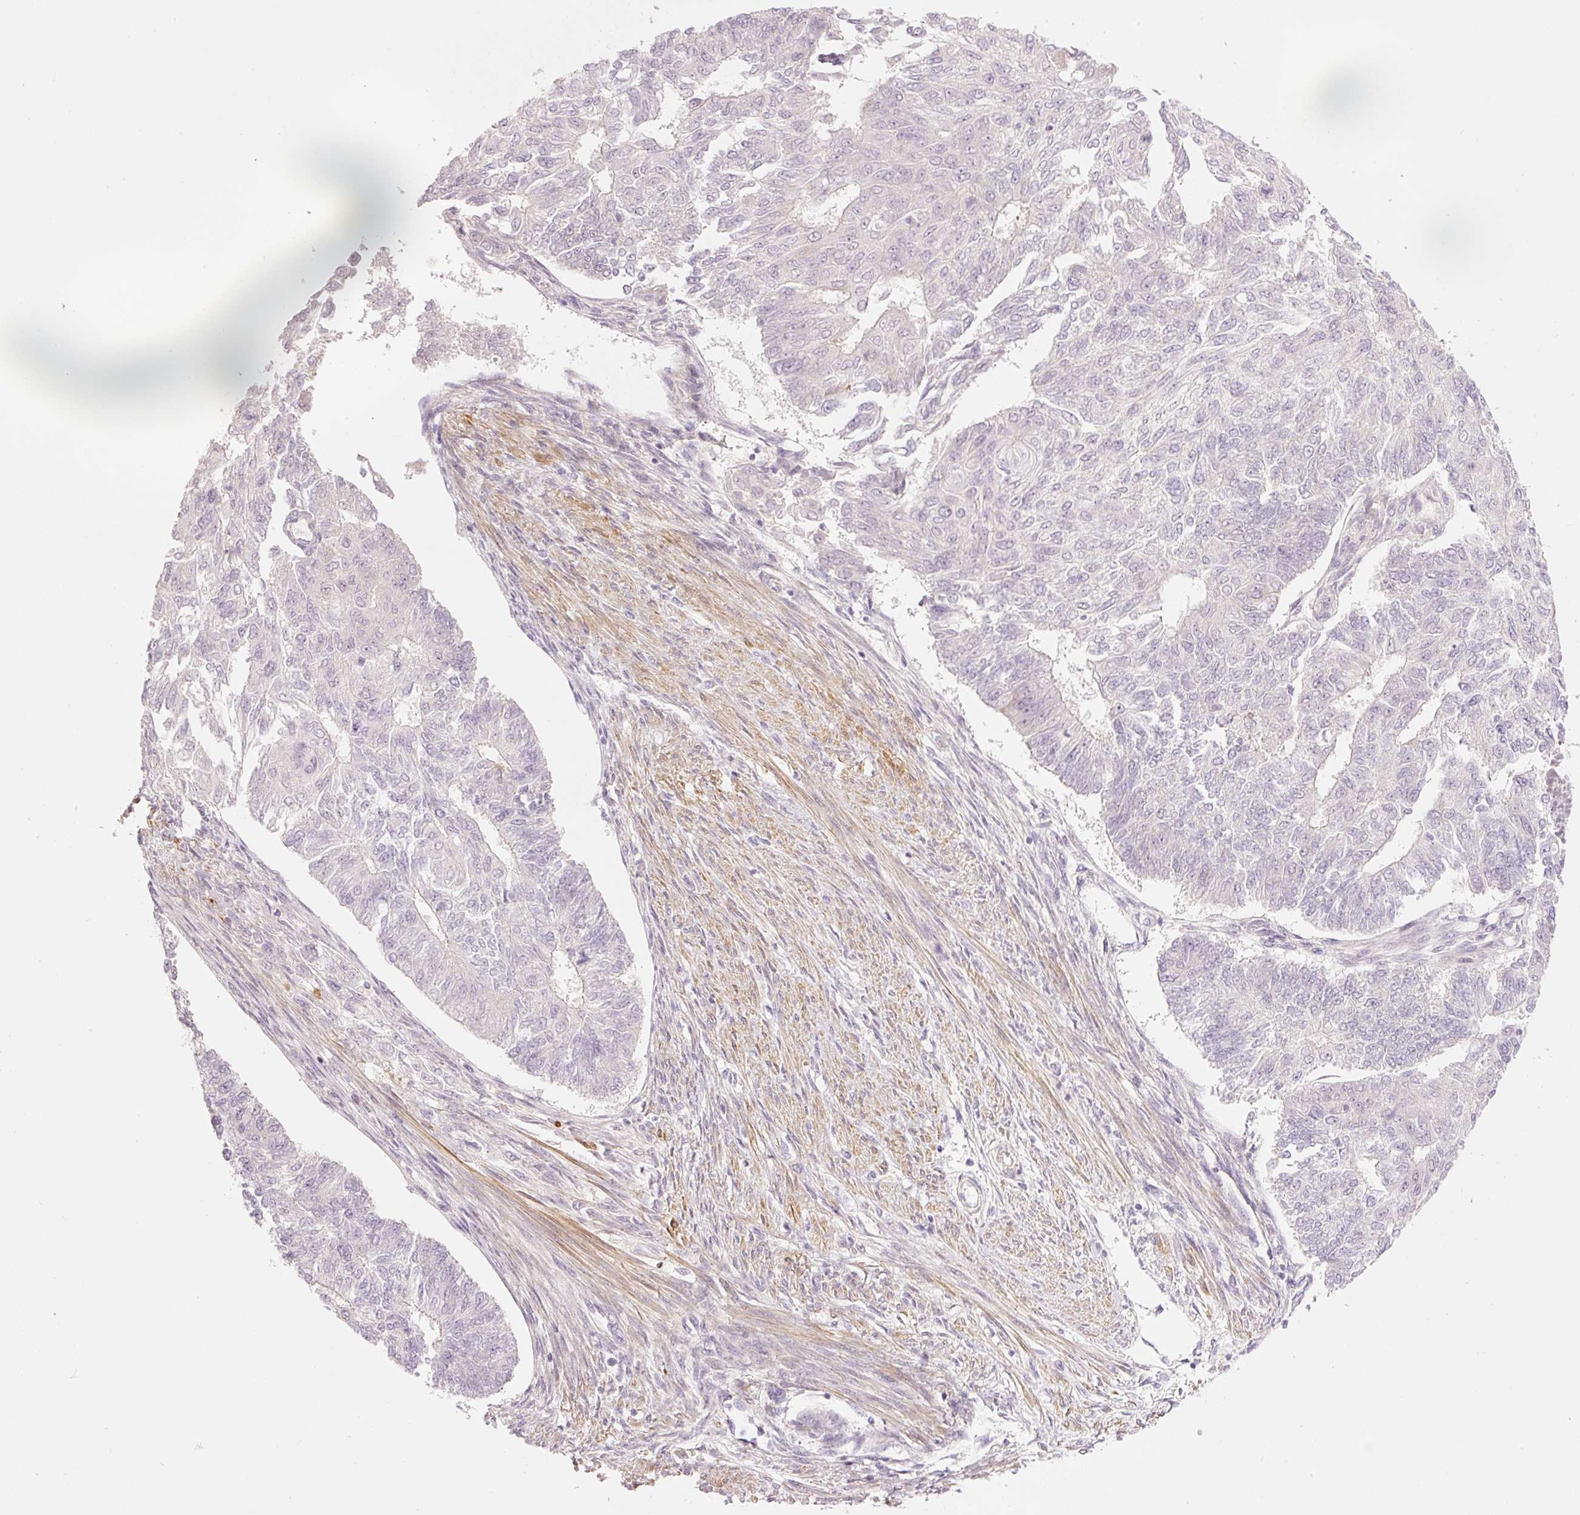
{"staining": {"intensity": "negative", "quantity": "none", "location": "none"}, "tissue": "endometrial cancer", "cell_type": "Tumor cells", "image_type": "cancer", "snomed": [{"axis": "morphology", "description": "Adenocarcinoma, NOS"}, {"axis": "topography", "description": "Endometrium"}], "caption": "High magnification brightfield microscopy of endometrial cancer stained with DAB (brown) and counterstained with hematoxylin (blue): tumor cells show no significant staining. (DAB (3,3'-diaminobenzidine) IHC visualized using brightfield microscopy, high magnification).", "gene": "SLC29A3", "patient": {"sex": "female", "age": 32}}